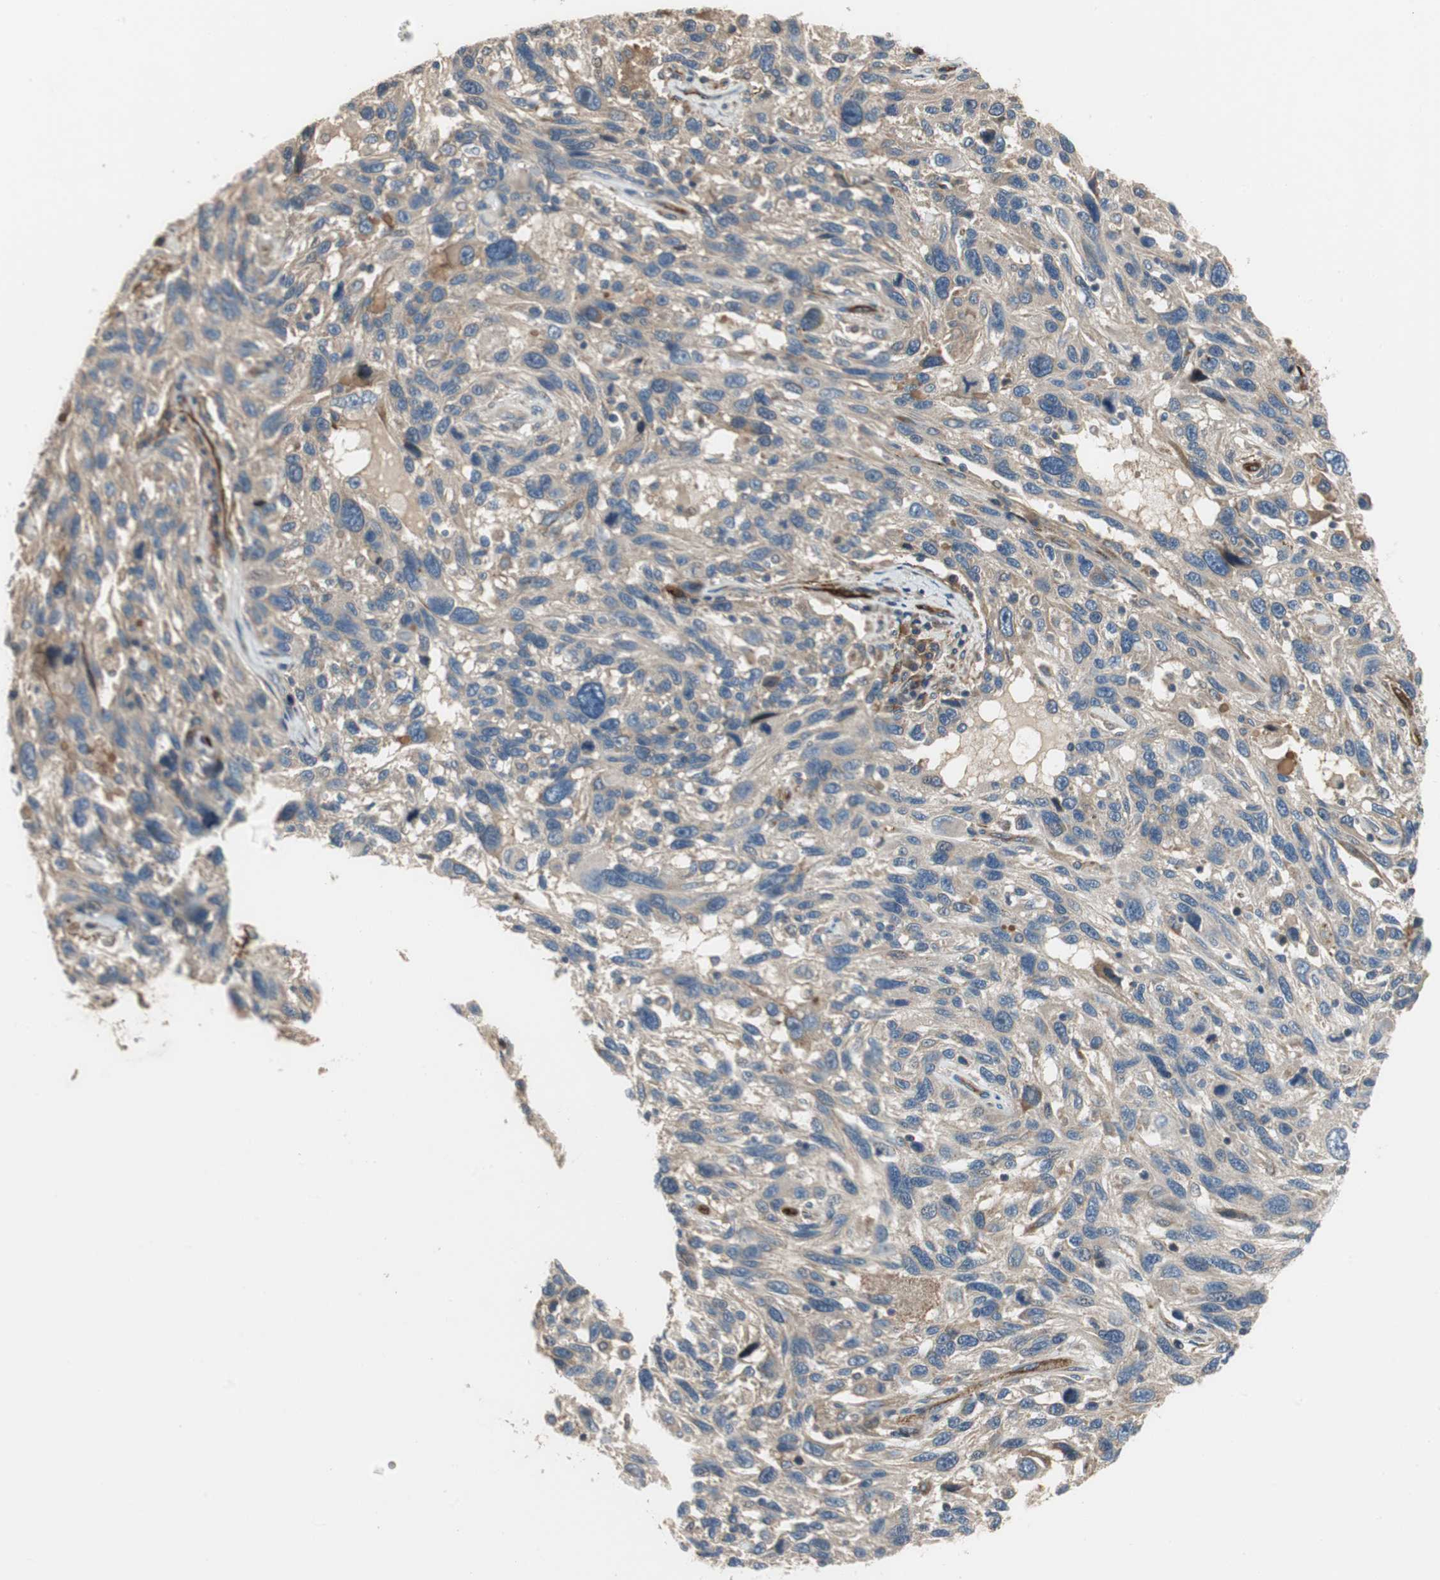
{"staining": {"intensity": "negative", "quantity": "none", "location": "none"}, "tissue": "melanoma", "cell_type": "Tumor cells", "image_type": "cancer", "snomed": [{"axis": "morphology", "description": "Malignant melanoma, NOS"}, {"axis": "topography", "description": "Skin"}], "caption": "Protein analysis of melanoma displays no significant staining in tumor cells.", "gene": "ALPL", "patient": {"sex": "male", "age": 53}}